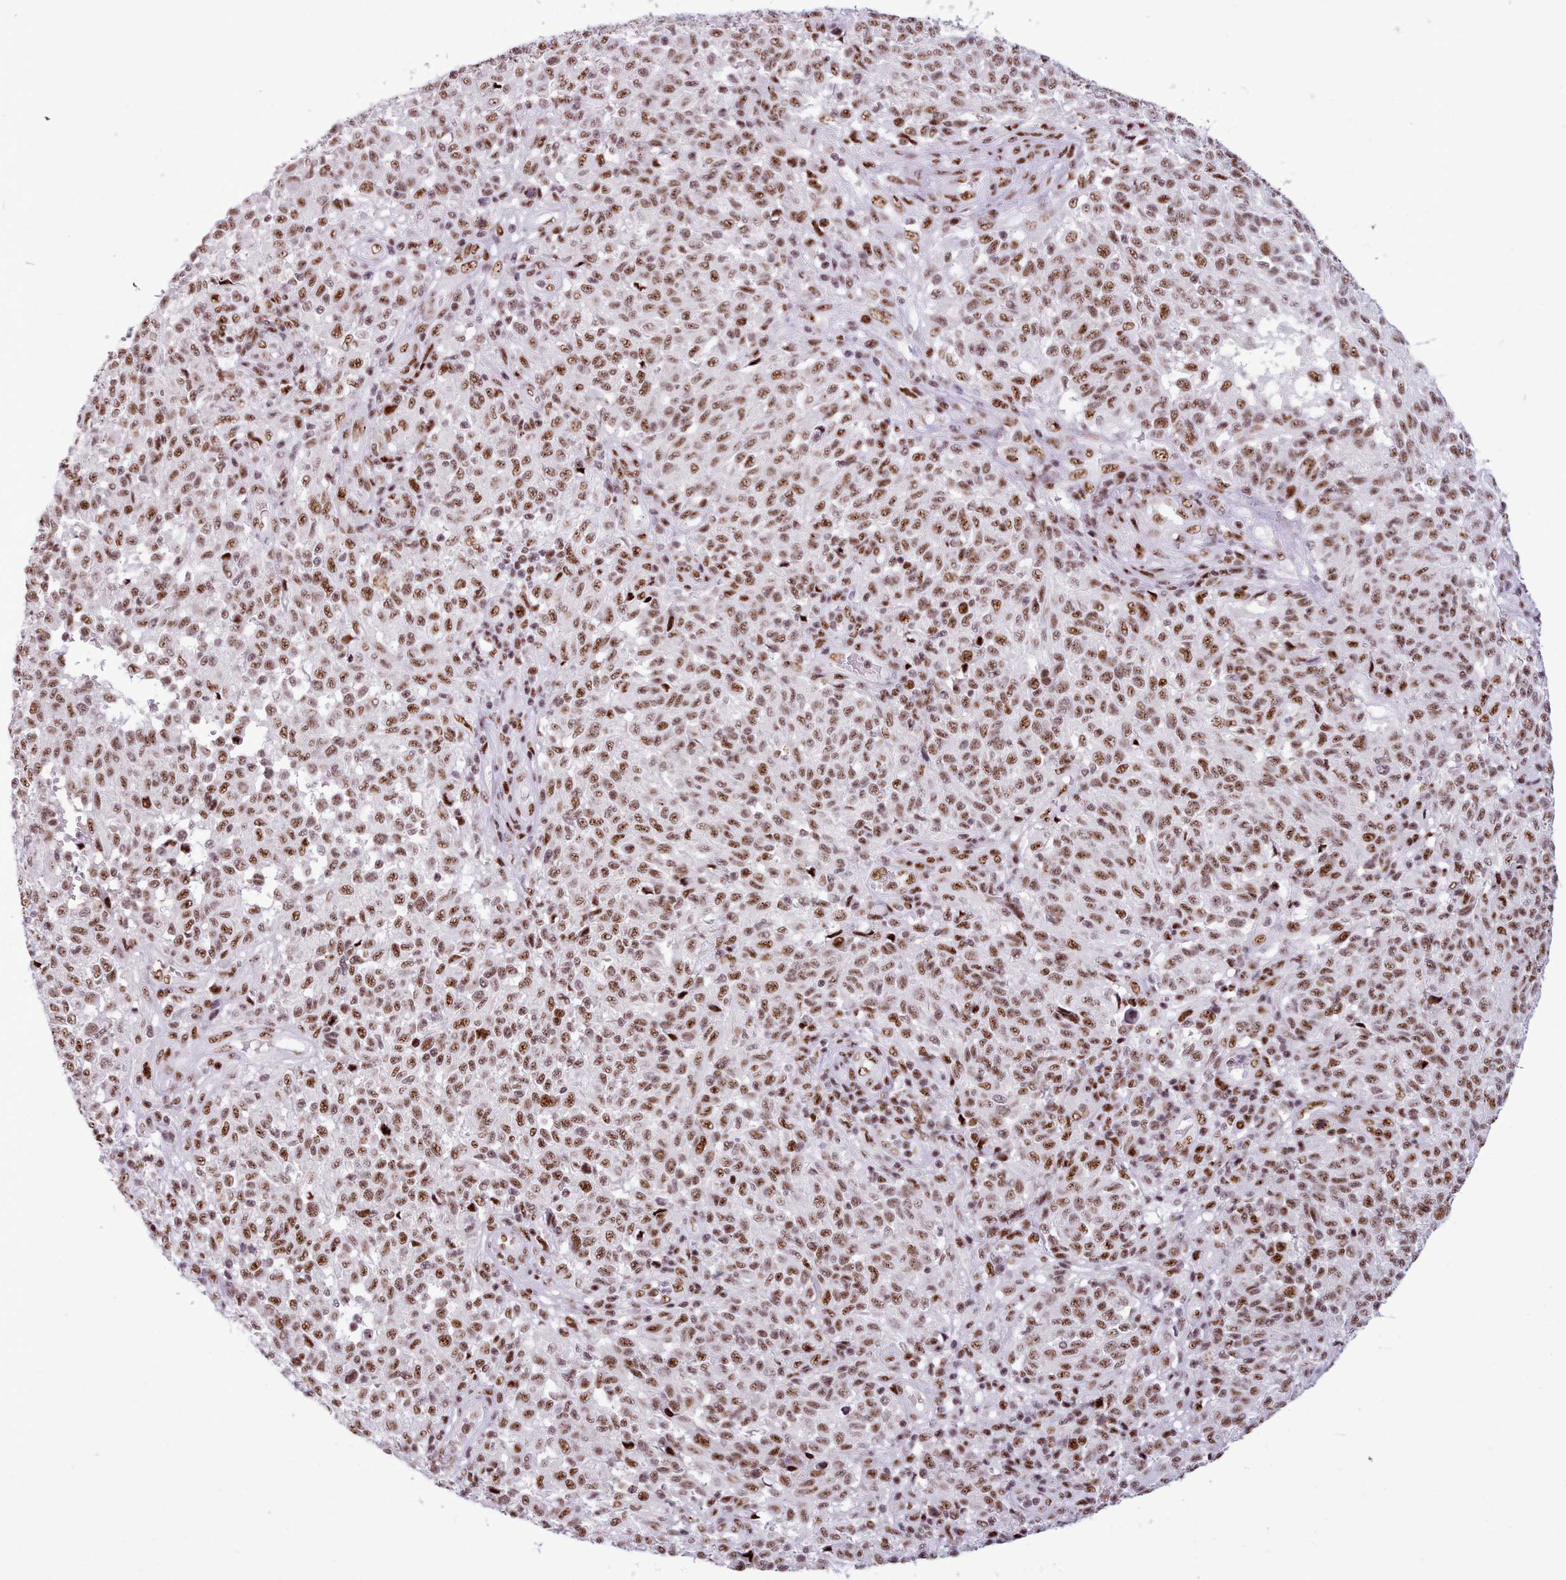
{"staining": {"intensity": "moderate", "quantity": ">75%", "location": "nuclear"}, "tissue": "melanoma", "cell_type": "Tumor cells", "image_type": "cancer", "snomed": [{"axis": "morphology", "description": "Malignant melanoma, NOS"}, {"axis": "topography", "description": "Skin"}], "caption": "Immunohistochemistry (DAB (3,3'-diaminobenzidine)) staining of human melanoma shows moderate nuclear protein positivity in about >75% of tumor cells.", "gene": "TMEM35B", "patient": {"sex": "male", "age": 66}}